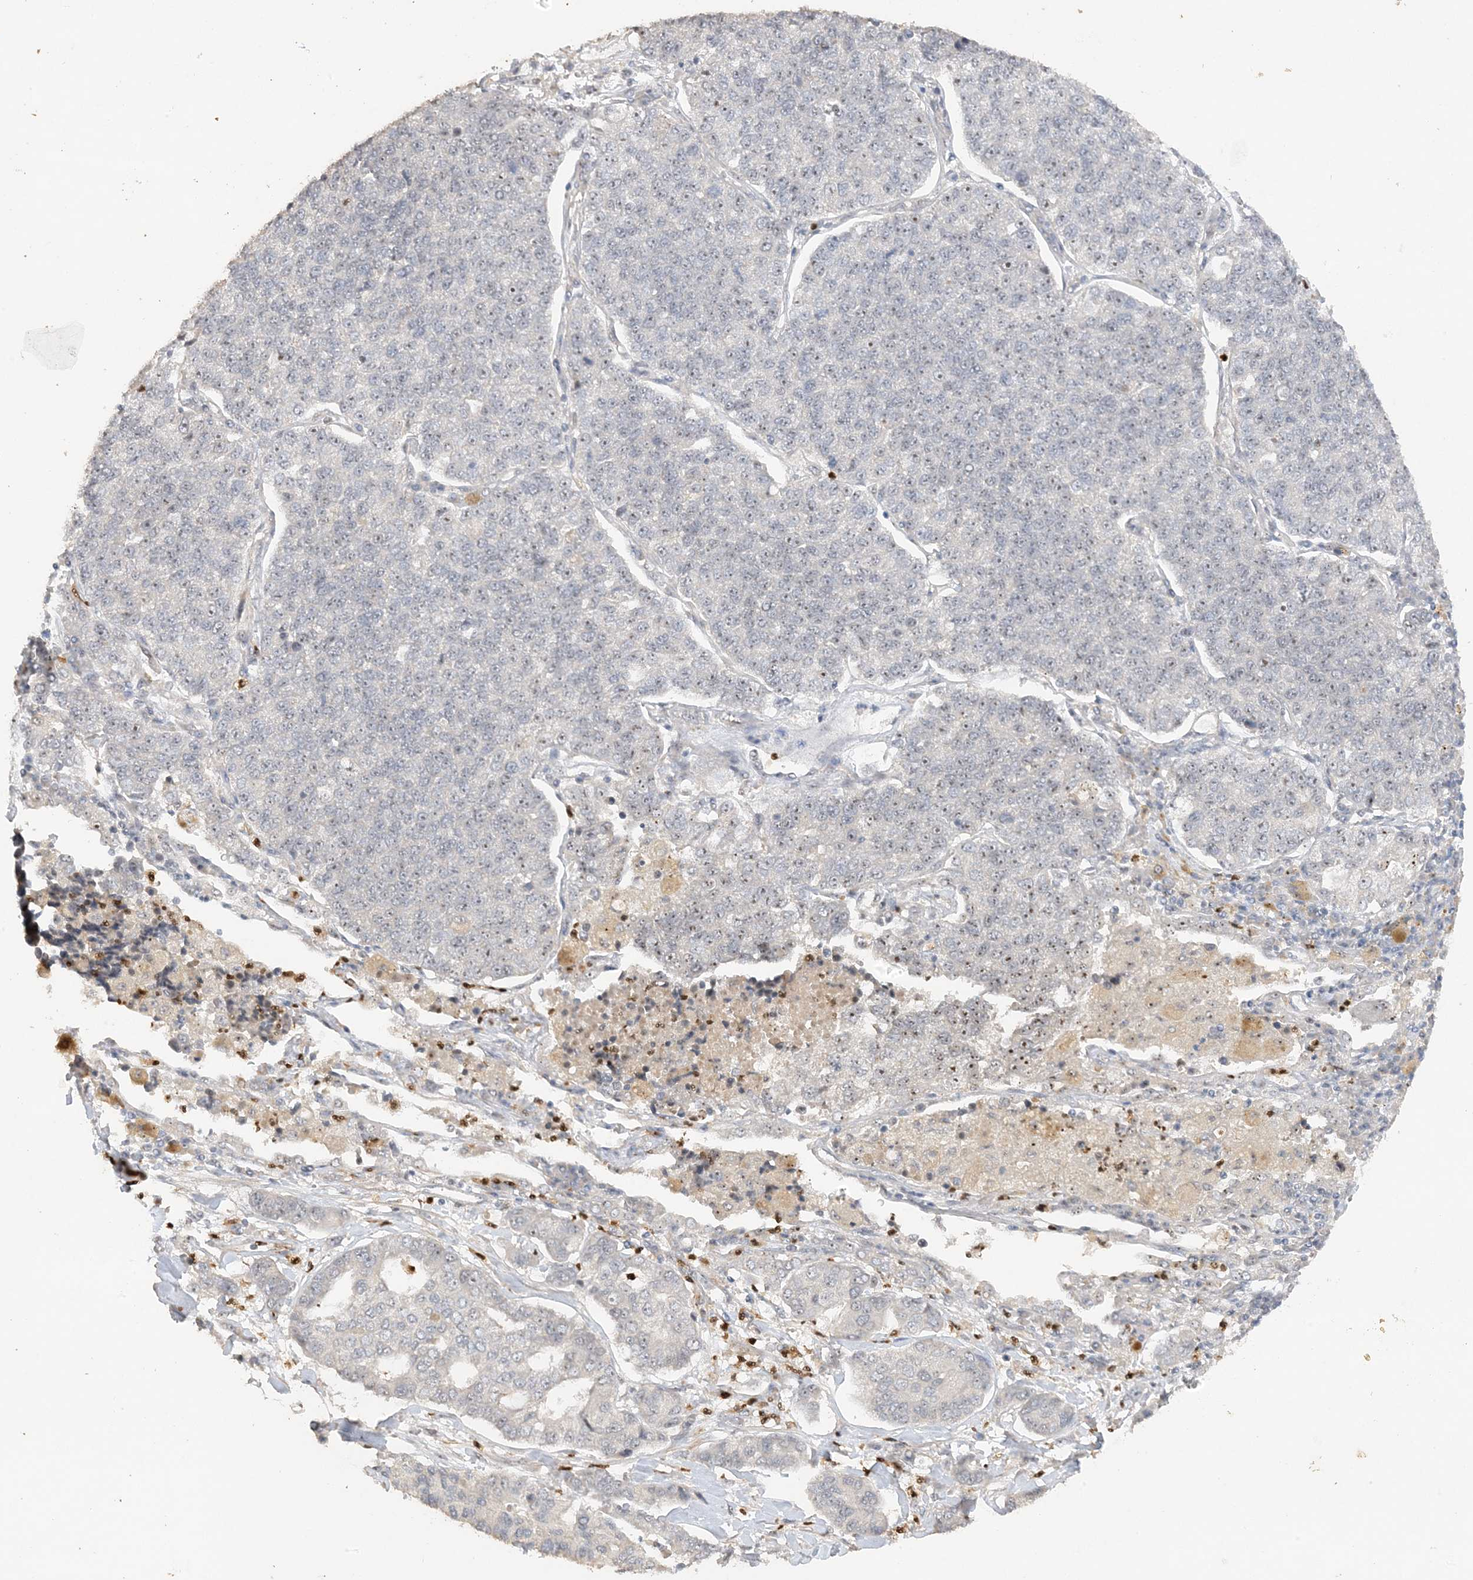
{"staining": {"intensity": "weak", "quantity": "<25%", "location": "nuclear"}, "tissue": "lung cancer", "cell_type": "Tumor cells", "image_type": "cancer", "snomed": [{"axis": "morphology", "description": "Adenocarcinoma, NOS"}, {"axis": "topography", "description": "Lung"}], "caption": "Immunohistochemistry photomicrograph of neoplastic tissue: human lung cancer (adenocarcinoma) stained with DAB demonstrates no significant protein positivity in tumor cells. (DAB IHC, high magnification).", "gene": "DDX18", "patient": {"sex": "male", "age": 49}}